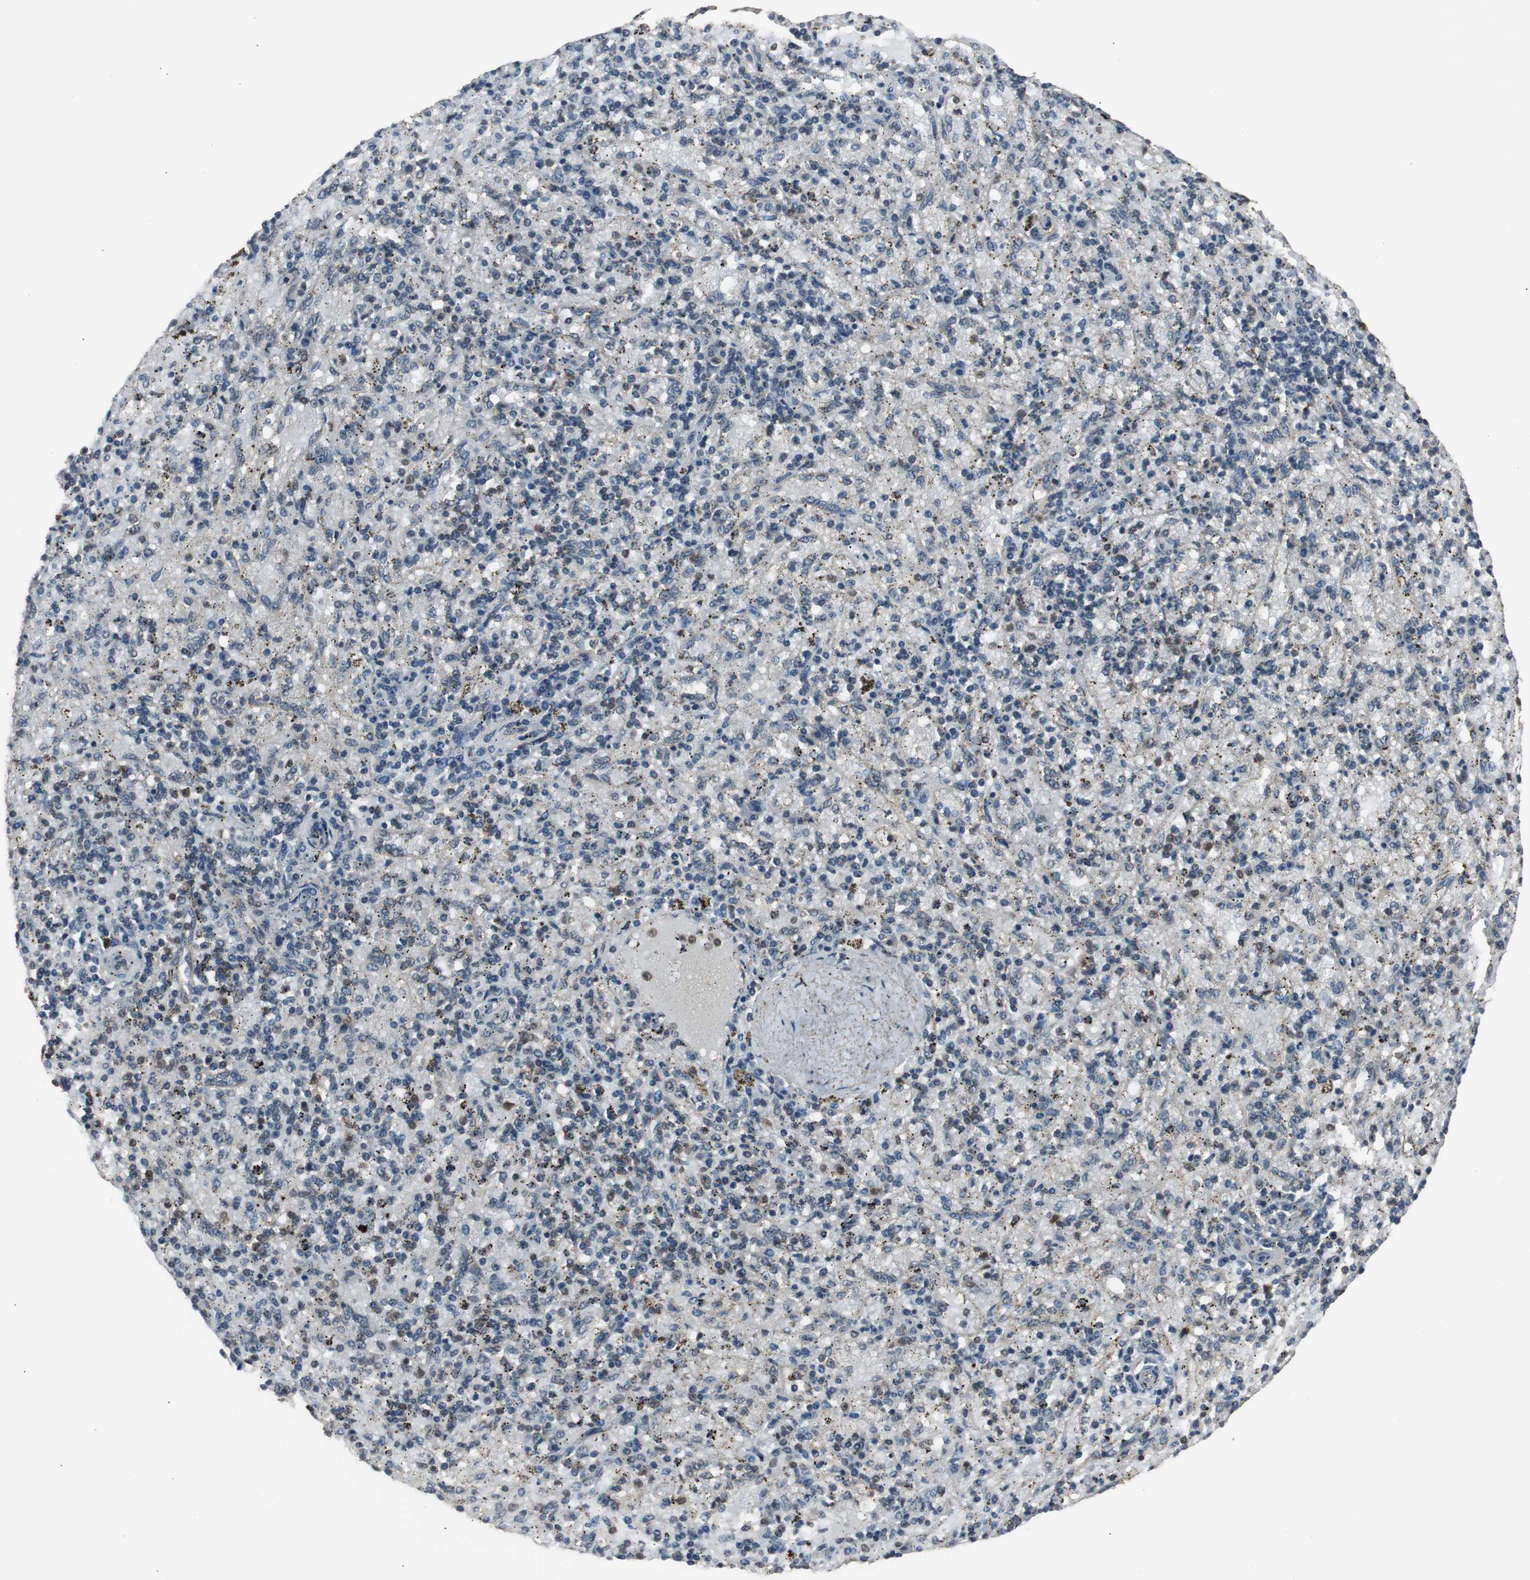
{"staining": {"intensity": "strong", "quantity": "<25%", "location": "cytoplasmic/membranous"}, "tissue": "spleen", "cell_type": "Cells in red pulp", "image_type": "normal", "snomed": [{"axis": "morphology", "description": "Normal tissue, NOS"}, {"axis": "topography", "description": "Spleen"}], "caption": "IHC (DAB) staining of unremarkable spleen demonstrates strong cytoplasmic/membranous protein staining in about <25% of cells in red pulp.", "gene": "CAPNS1", "patient": {"sex": "female", "age": 43}}